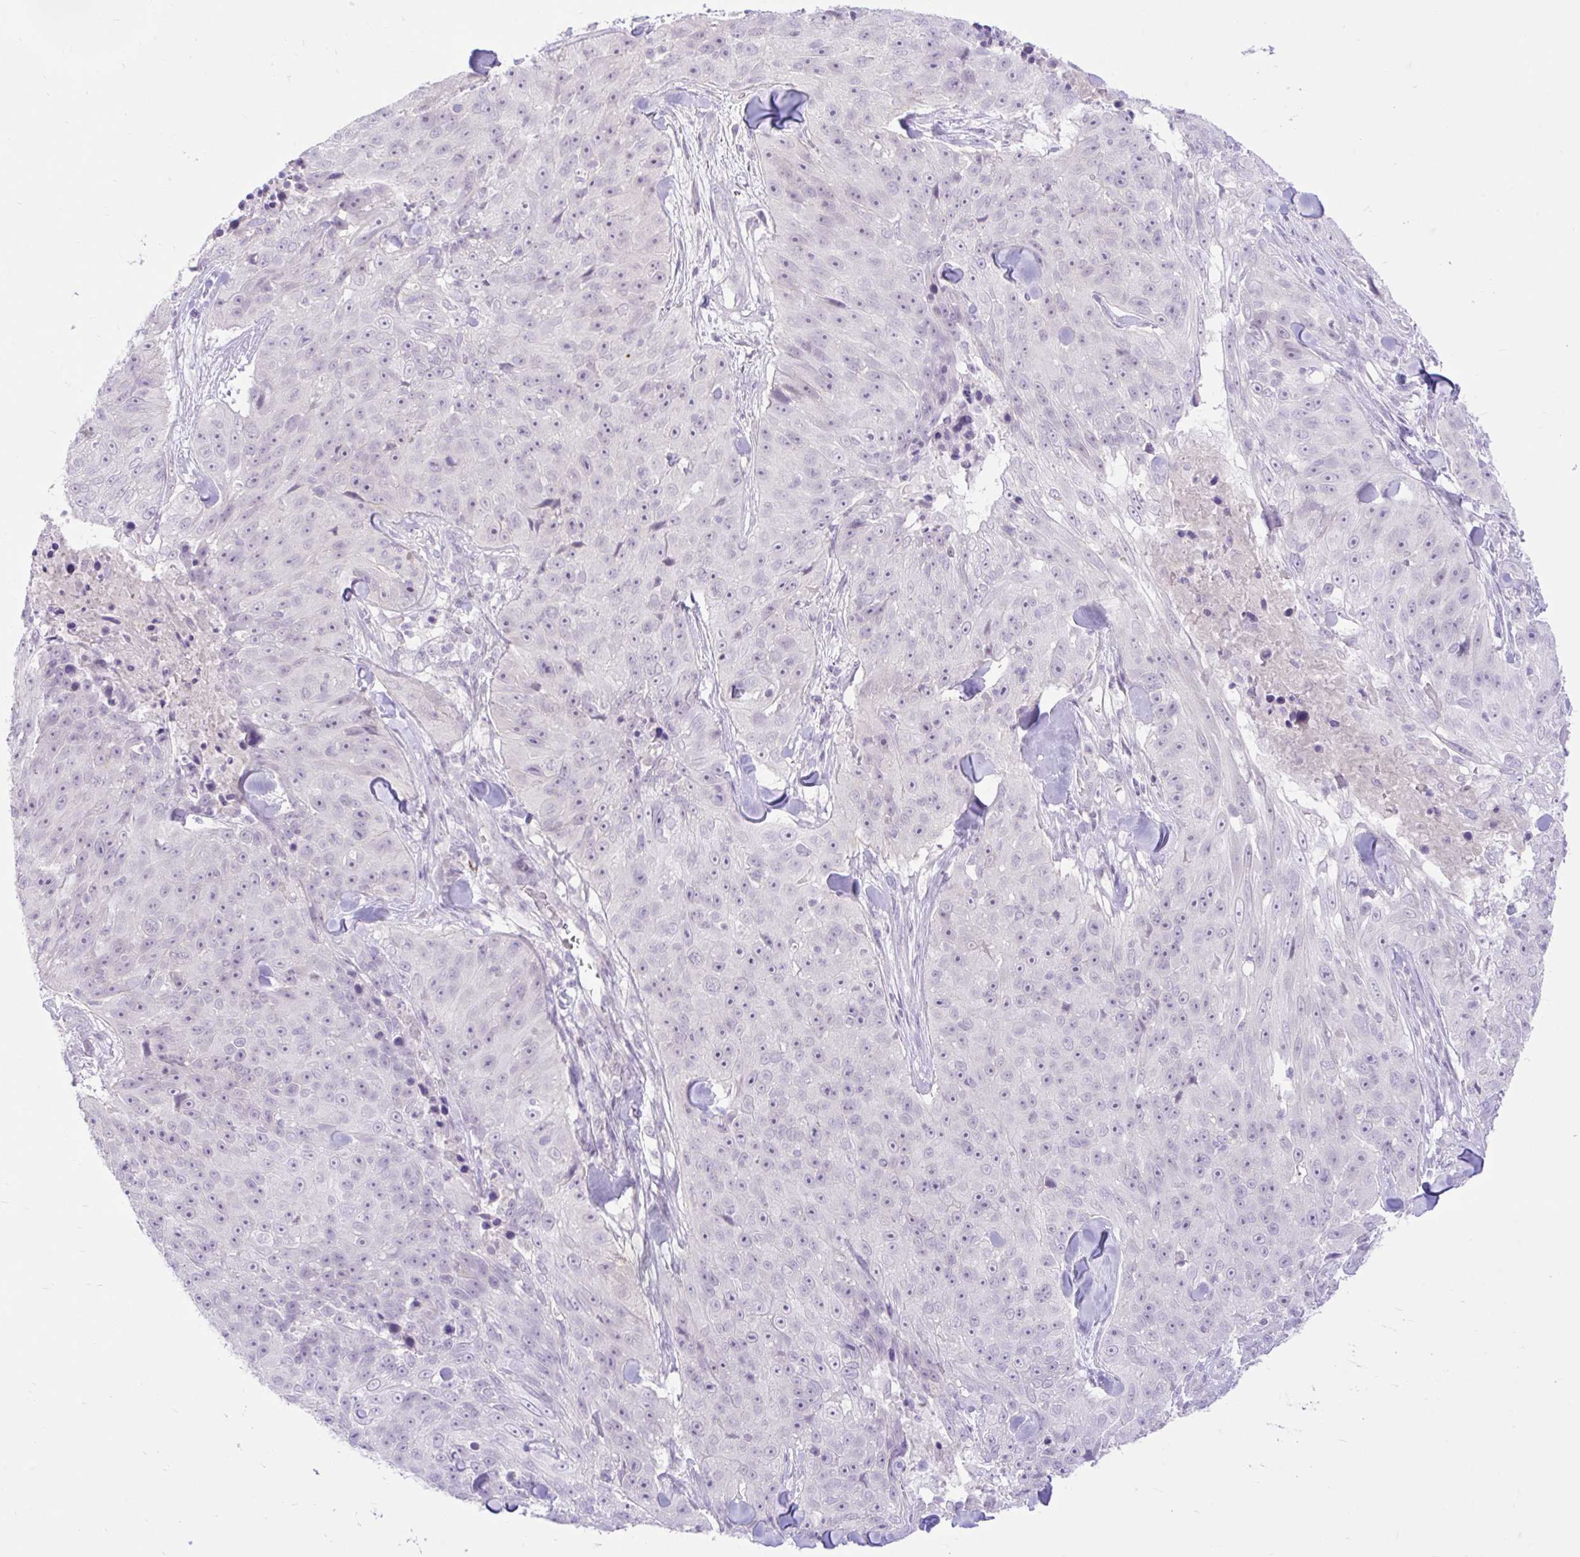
{"staining": {"intensity": "negative", "quantity": "none", "location": "none"}, "tissue": "skin cancer", "cell_type": "Tumor cells", "image_type": "cancer", "snomed": [{"axis": "morphology", "description": "Squamous cell carcinoma, NOS"}, {"axis": "topography", "description": "Skin"}], "caption": "Micrograph shows no protein staining in tumor cells of skin cancer tissue.", "gene": "ZNF101", "patient": {"sex": "female", "age": 87}}